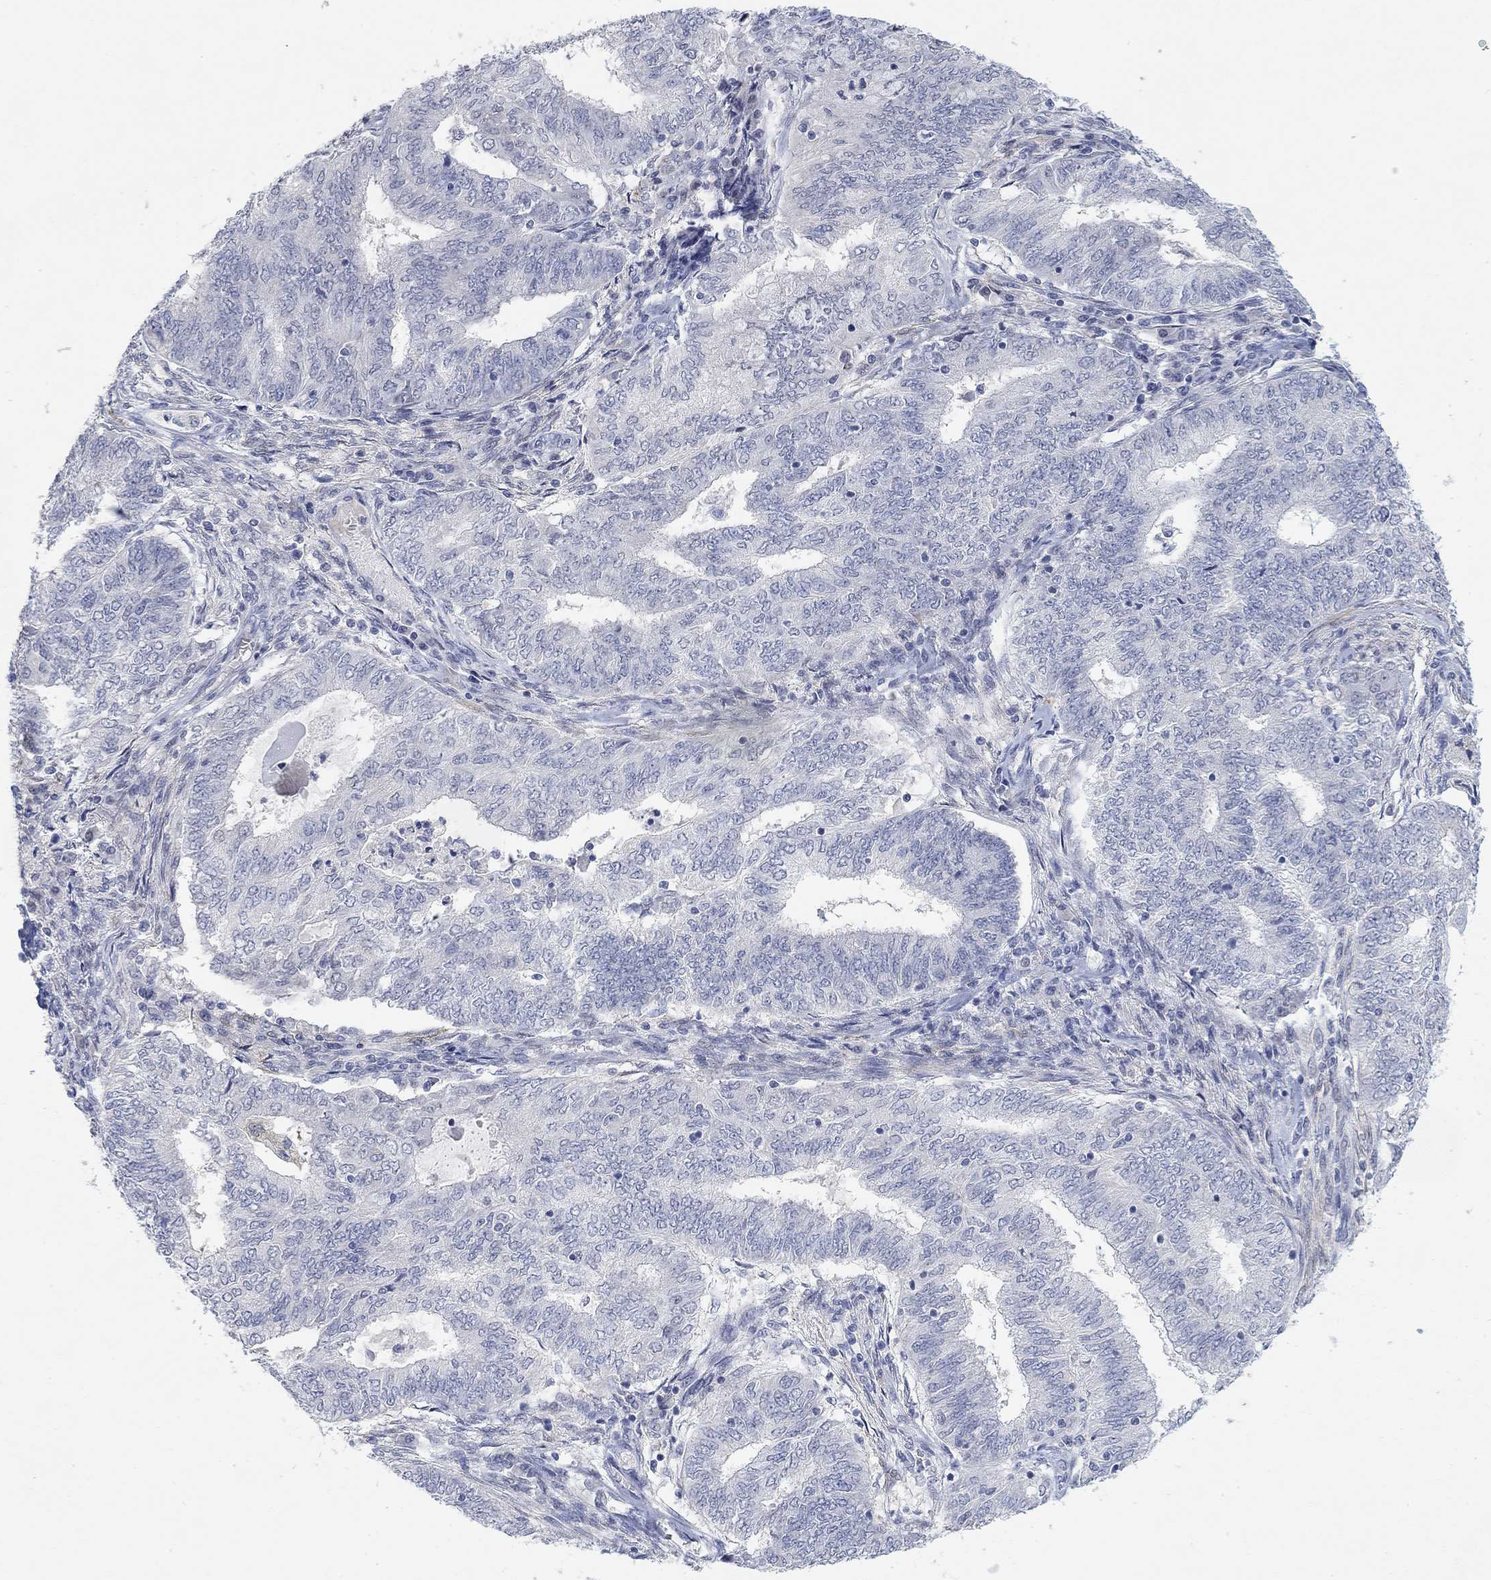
{"staining": {"intensity": "negative", "quantity": "none", "location": "none"}, "tissue": "endometrial cancer", "cell_type": "Tumor cells", "image_type": "cancer", "snomed": [{"axis": "morphology", "description": "Adenocarcinoma, NOS"}, {"axis": "topography", "description": "Endometrium"}], "caption": "DAB immunohistochemical staining of human endometrial cancer (adenocarcinoma) exhibits no significant staining in tumor cells. (Immunohistochemistry, brightfield microscopy, high magnification).", "gene": "VAT1L", "patient": {"sex": "female", "age": 62}}